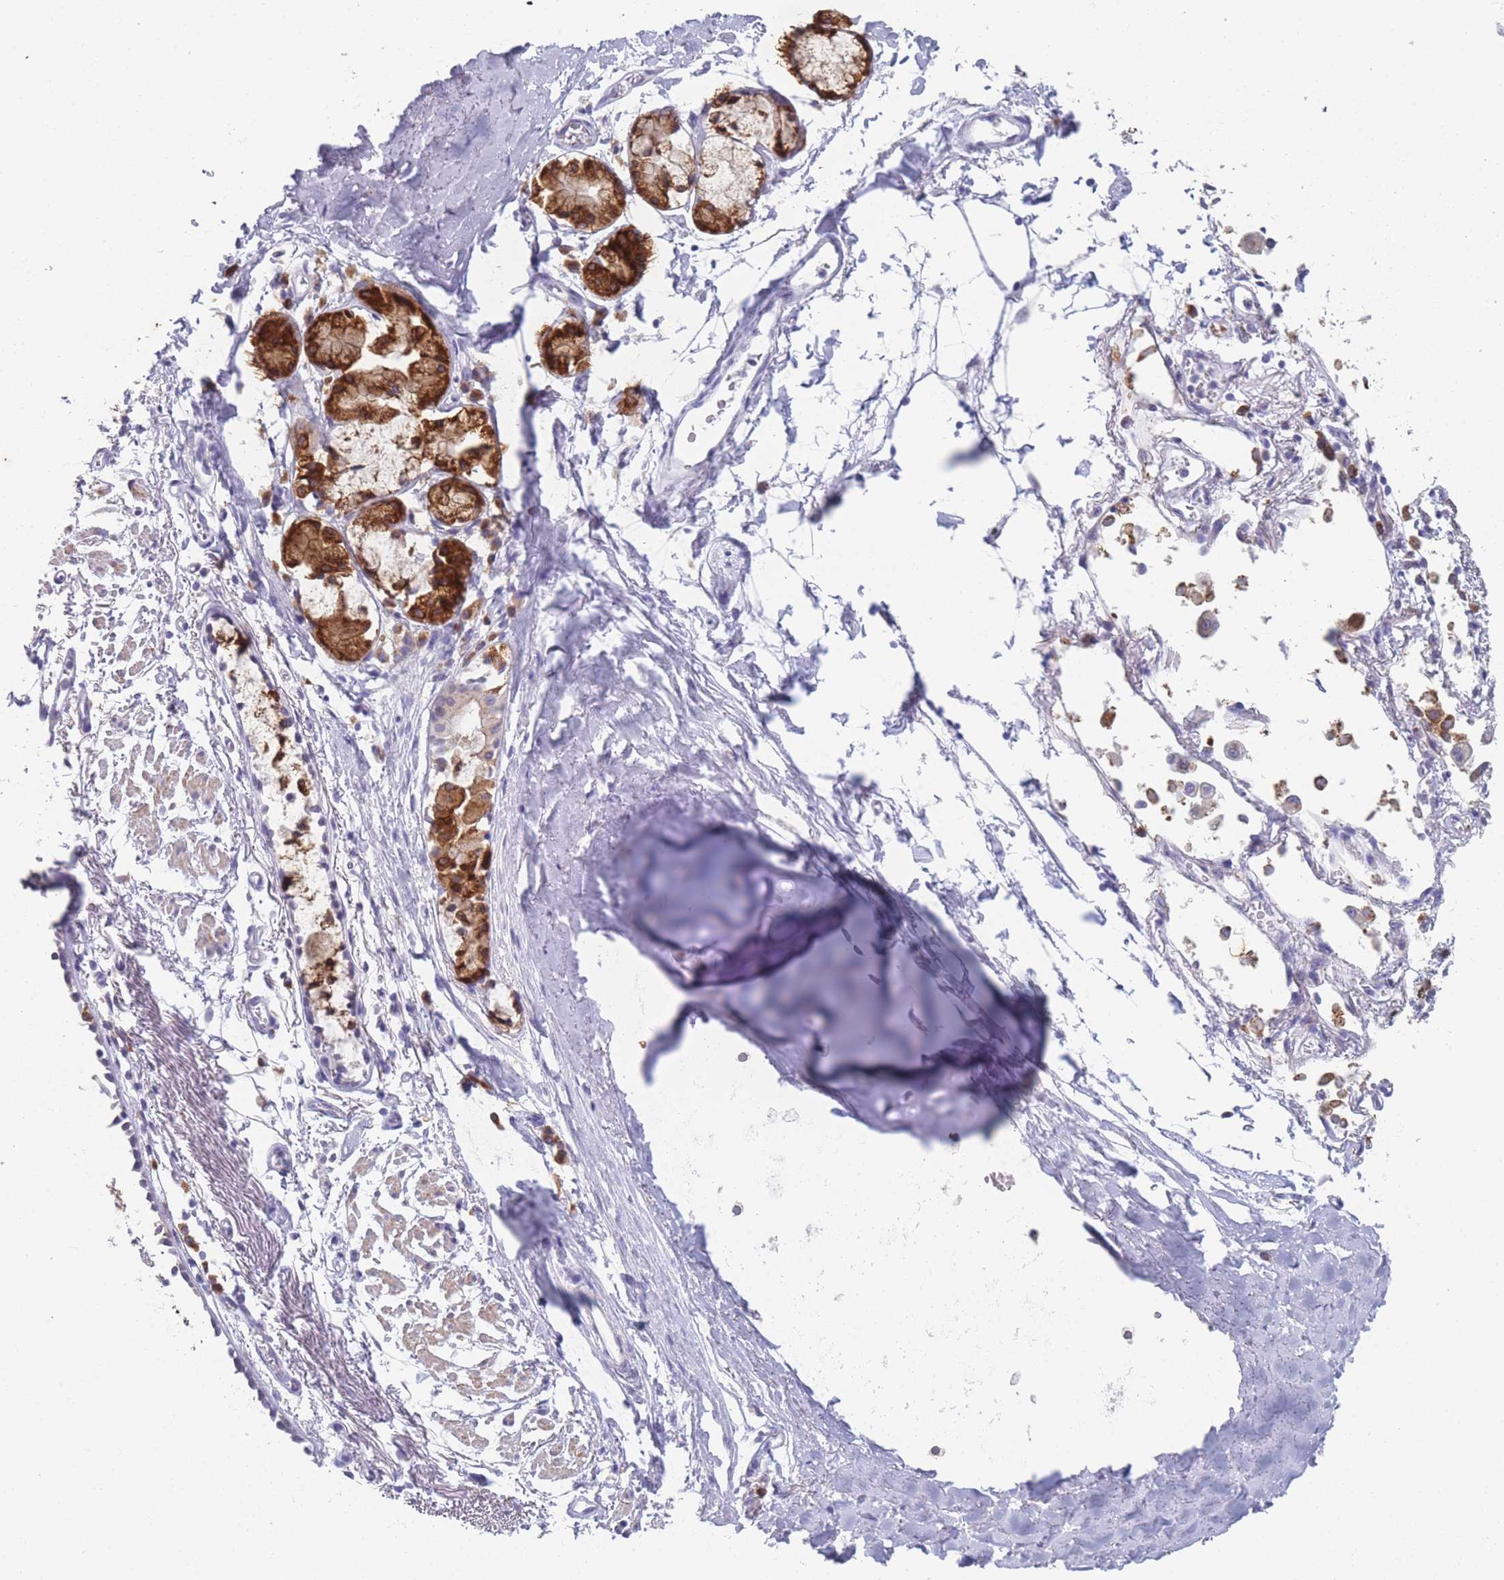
{"staining": {"intensity": "negative", "quantity": "none", "location": "none"}, "tissue": "adipose tissue", "cell_type": "Adipocytes", "image_type": "normal", "snomed": [{"axis": "morphology", "description": "Normal tissue, NOS"}, {"axis": "topography", "description": "Cartilage tissue"}], "caption": "The photomicrograph displays no significant staining in adipocytes of adipose tissue. (Stains: DAB immunohistochemistry with hematoxylin counter stain, Microscopy: brightfield microscopy at high magnification).", "gene": "TMED10", "patient": {"sex": "male", "age": 73}}